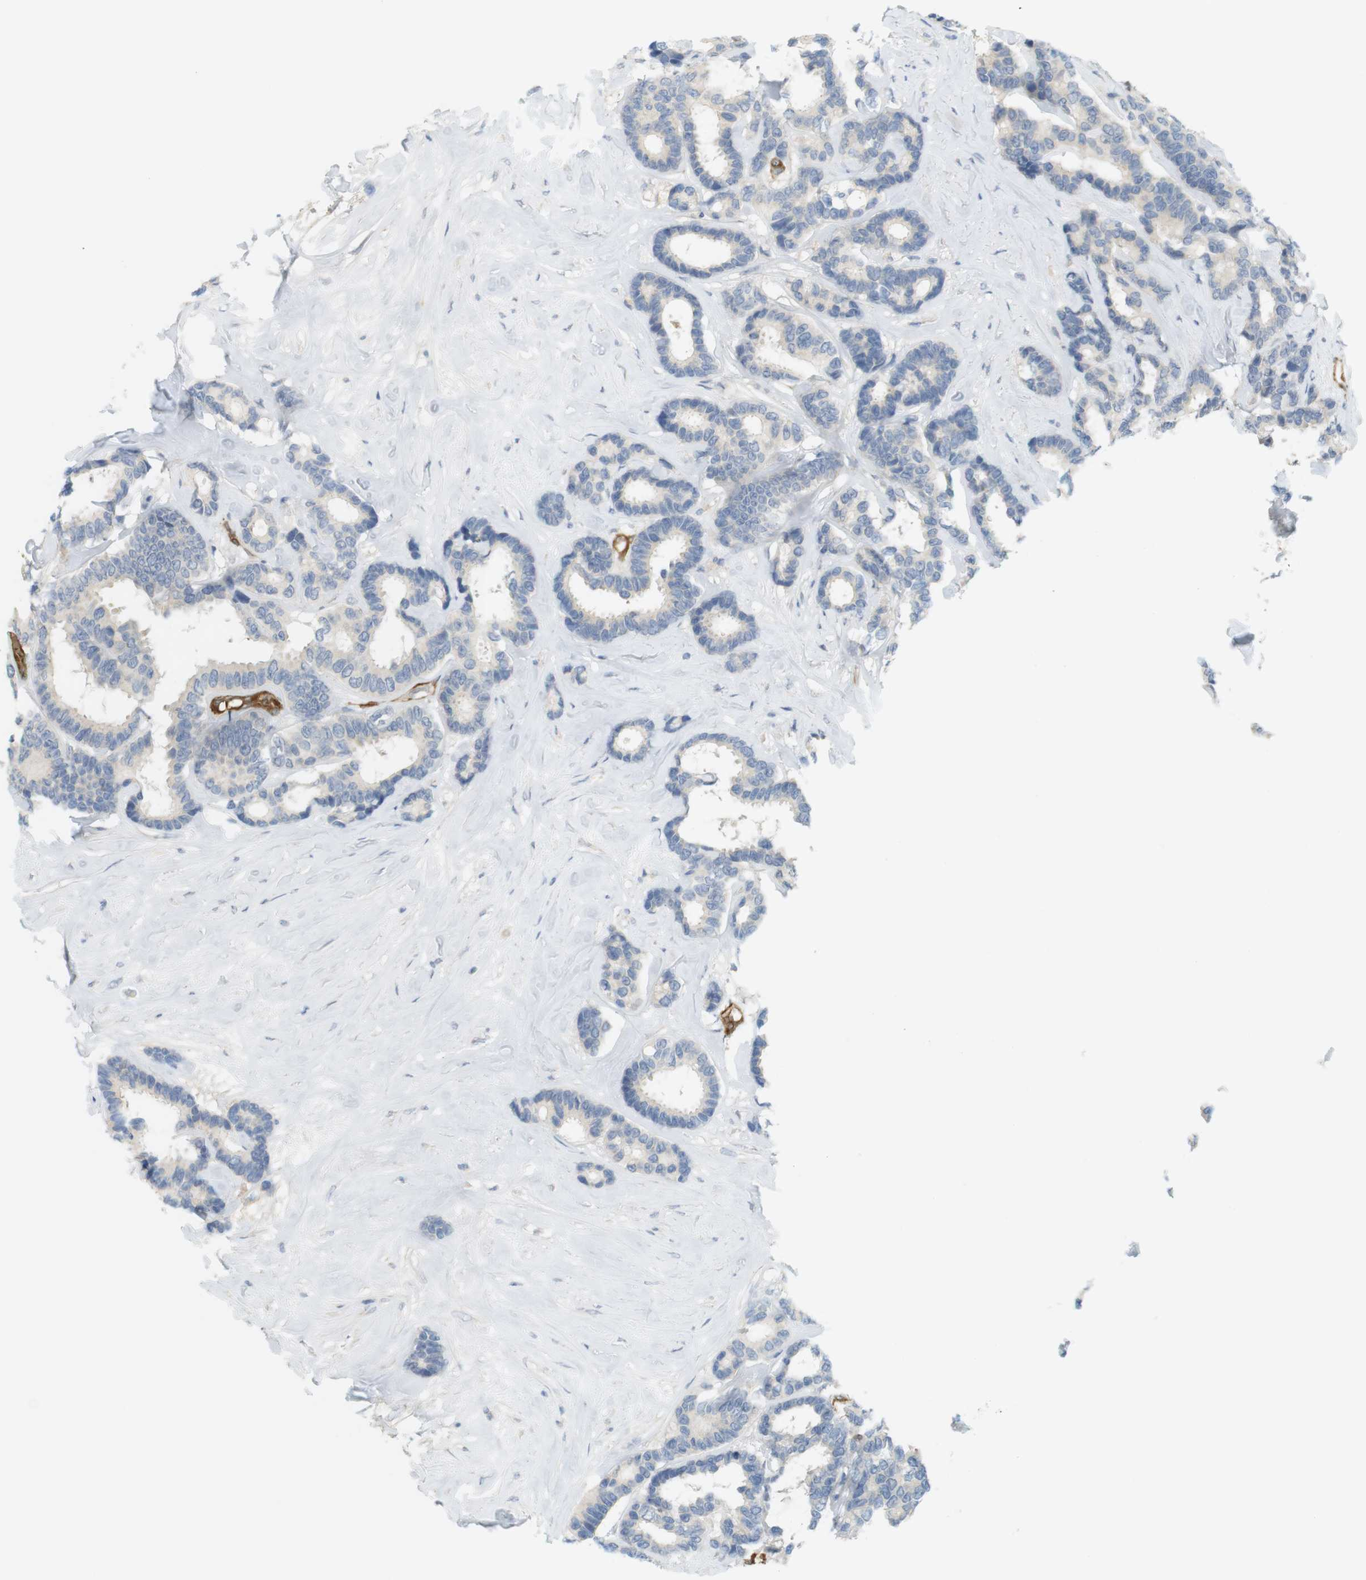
{"staining": {"intensity": "negative", "quantity": "none", "location": "none"}, "tissue": "breast cancer", "cell_type": "Tumor cells", "image_type": "cancer", "snomed": [{"axis": "morphology", "description": "Duct carcinoma"}, {"axis": "topography", "description": "Breast"}], "caption": "This histopathology image is of breast cancer stained with immunohistochemistry (IHC) to label a protein in brown with the nuclei are counter-stained blue. There is no expression in tumor cells.", "gene": "PDE3A", "patient": {"sex": "female", "age": 87}}